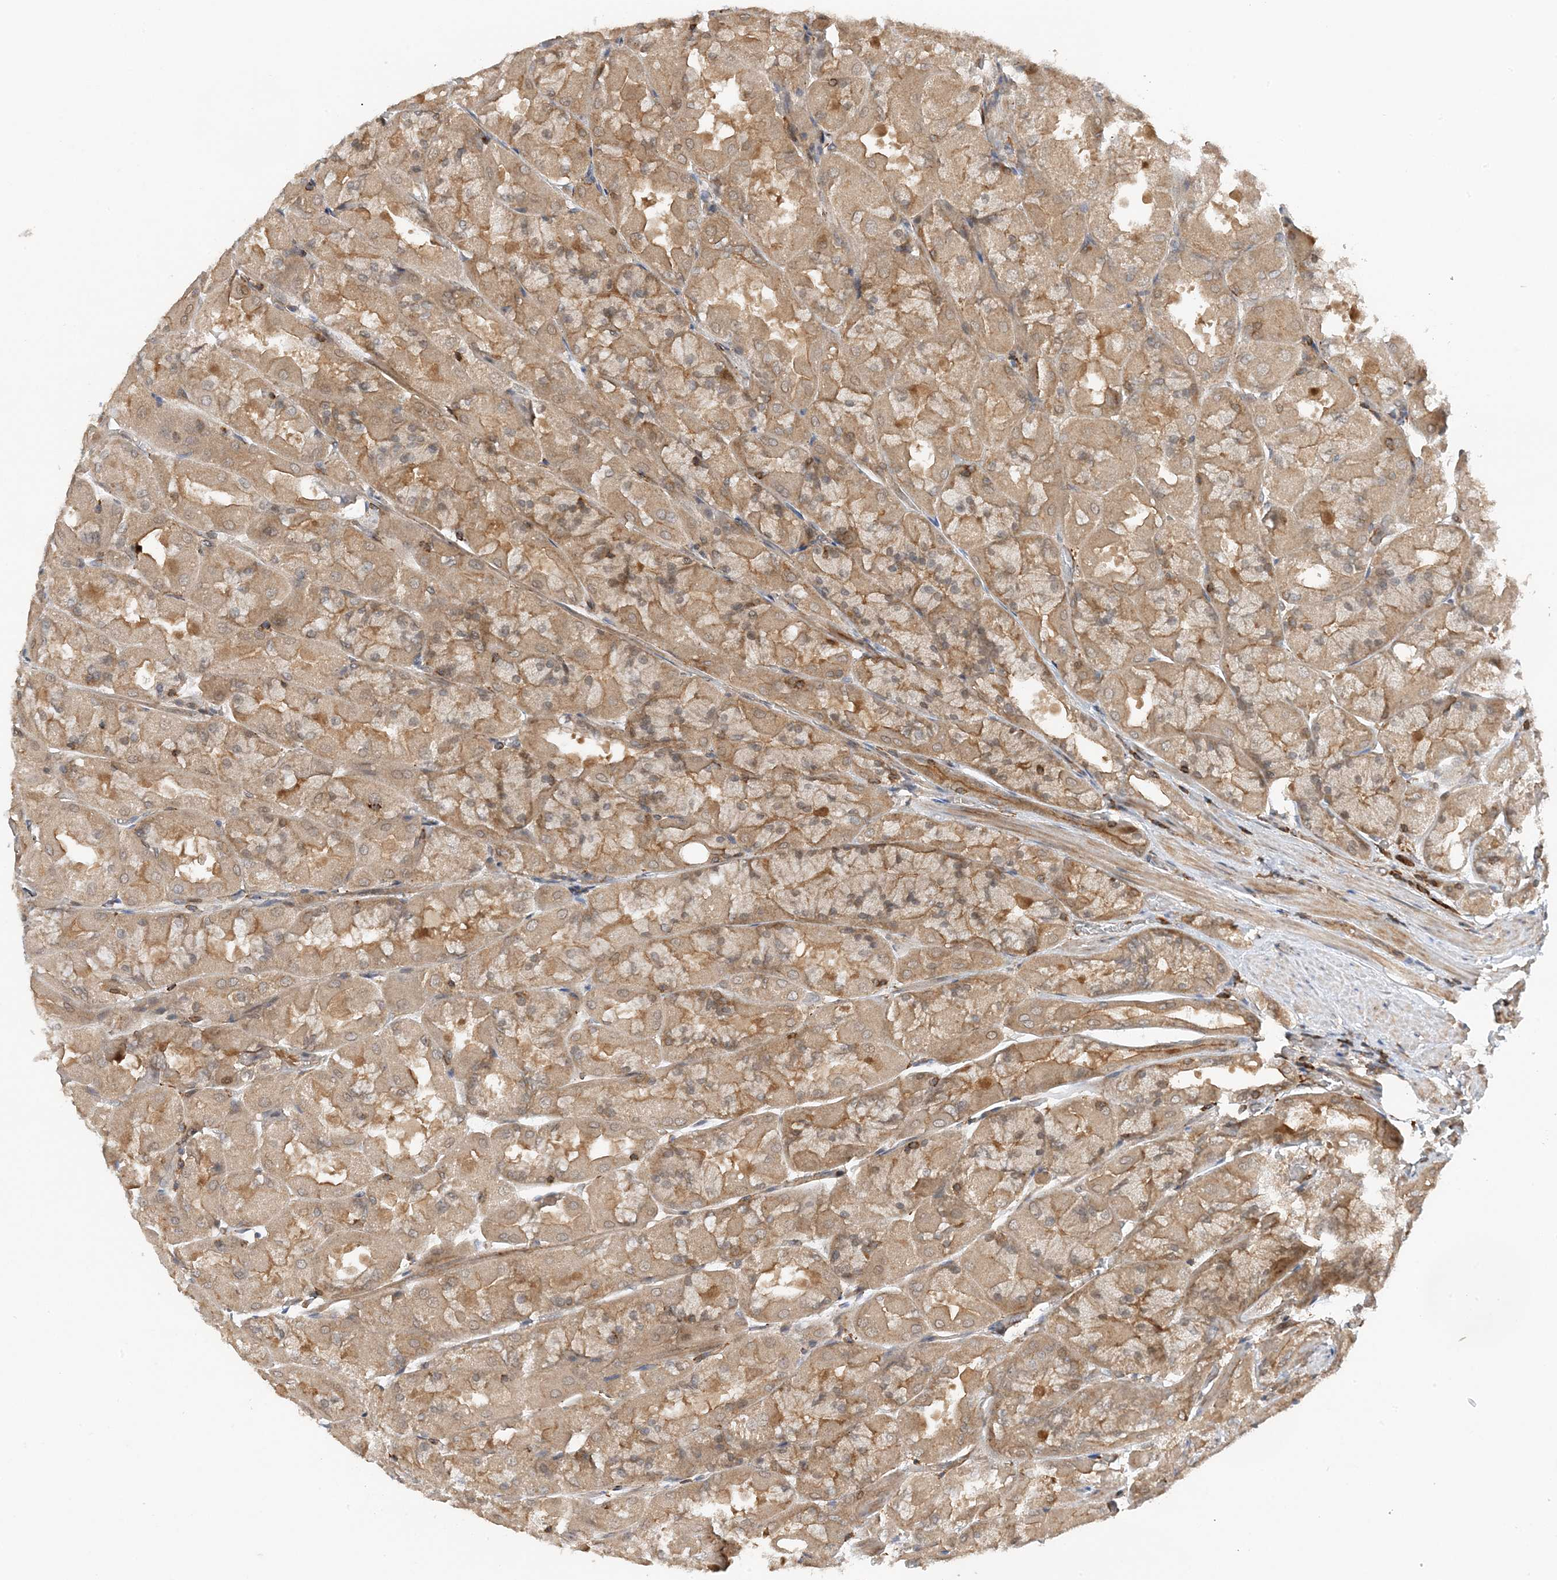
{"staining": {"intensity": "moderate", "quantity": ">75%", "location": "cytoplasmic/membranous,nuclear"}, "tissue": "stomach", "cell_type": "Glandular cells", "image_type": "normal", "snomed": [{"axis": "morphology", "description": "Normal tissue, NOS"}, {"axis": "topography", "description": "Stomach"}], "caption": "Approximately >75% of glandular cells in benign human stomach show moderate cytoplasmic/membranous,nuclear protein expression as visualized by brown immunohistochemical staining.", "gene": "TATDN3", "patient": {"sex": "female", "age": 61}}